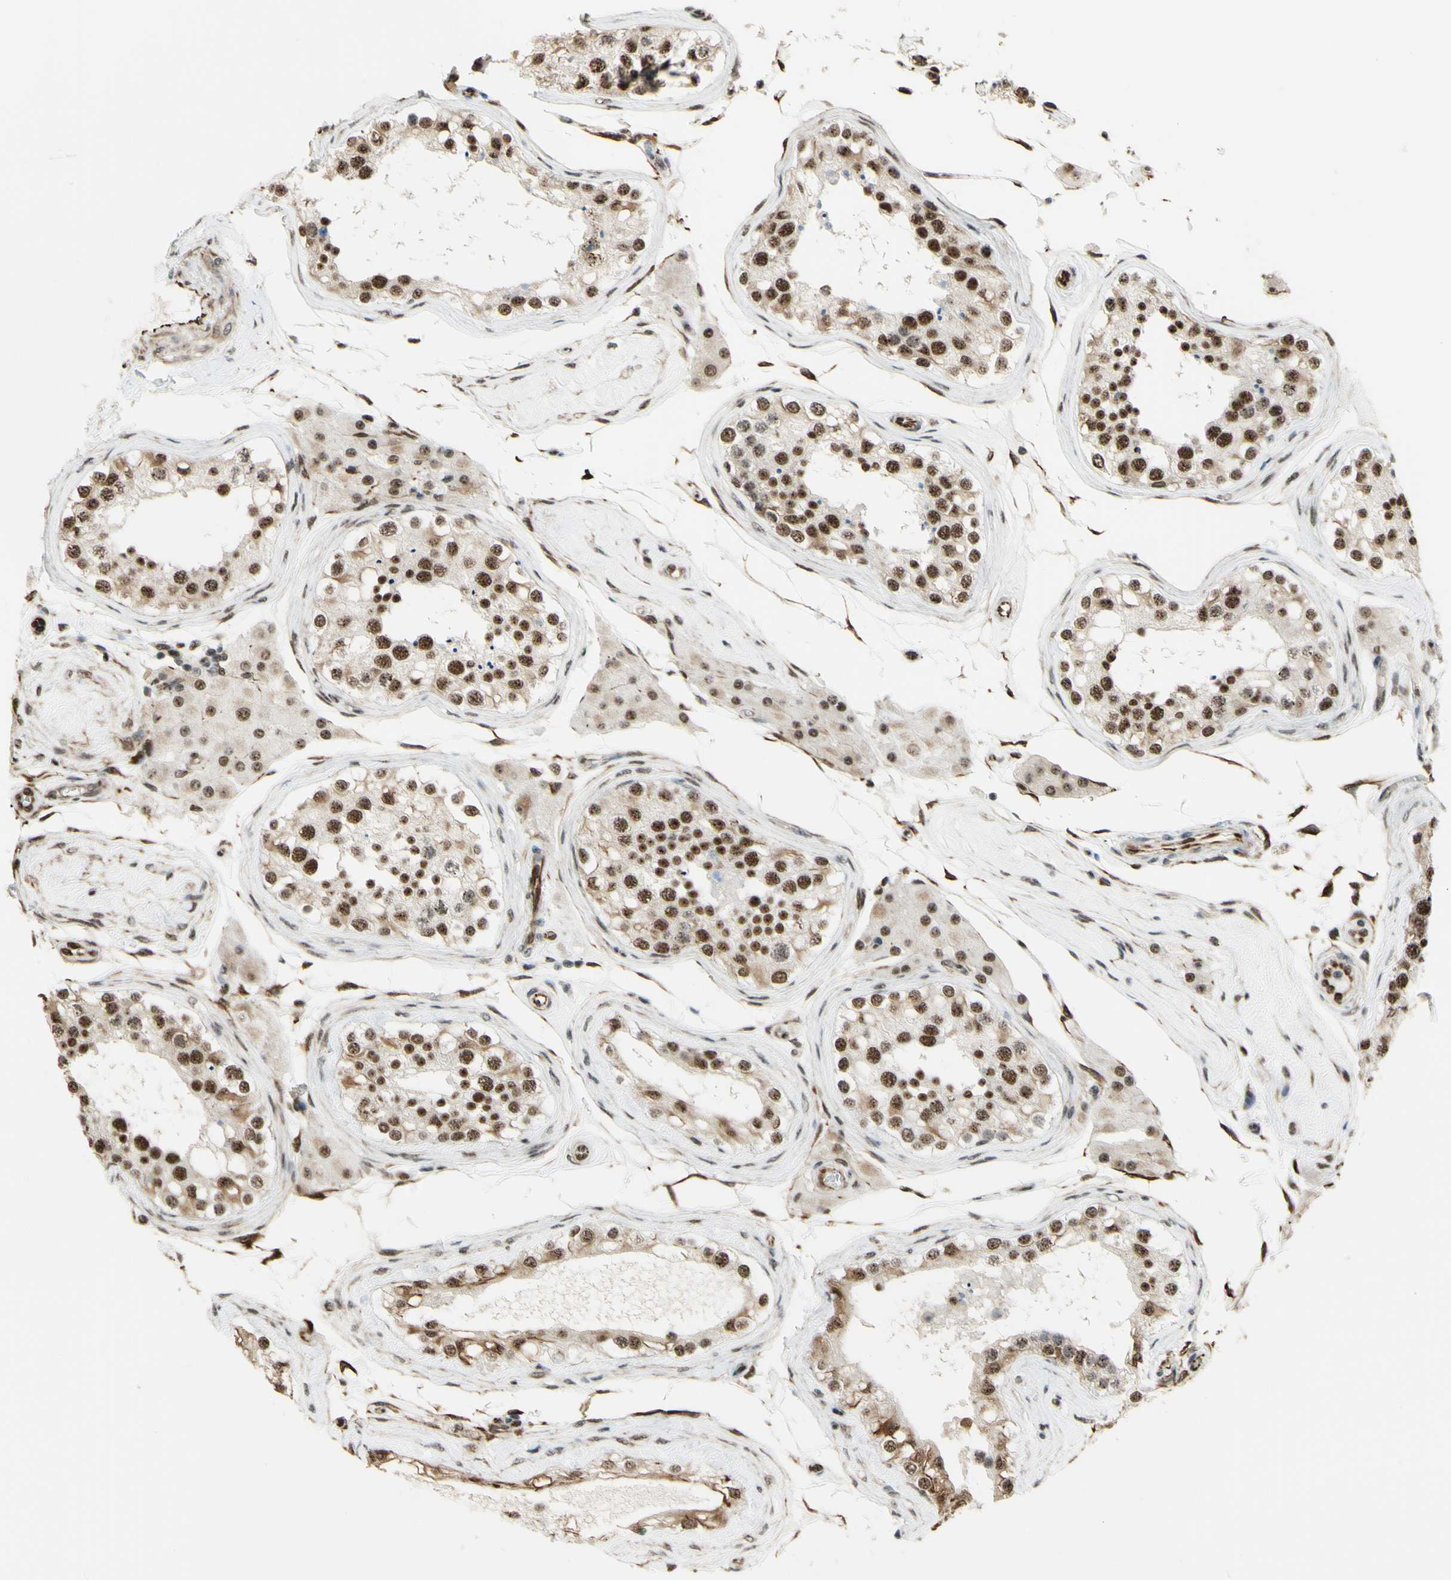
{"staining": {"intensity": "strong", "quantity": ">75%", "location": "nuclear"}, "tissue": "testis", "cell_type": "Cells in seminiferous ducts", "image_type": "normal", "snomed": [{"axis": "morphology", "description": "Normal tissue, NOS"}, {"axis": "topography", "description": "Testis"}], "caption": "Strong nuclear positivity is identified in approximately >75% of cells in seminiferous ducts in unremarkable testis. (Stains: DAB in brown, nuclei in blue, Microscopy: brightfield microscopy at high magnification).", "gene": "SAP18", "patient": {"sex": "male", "age": 68}}